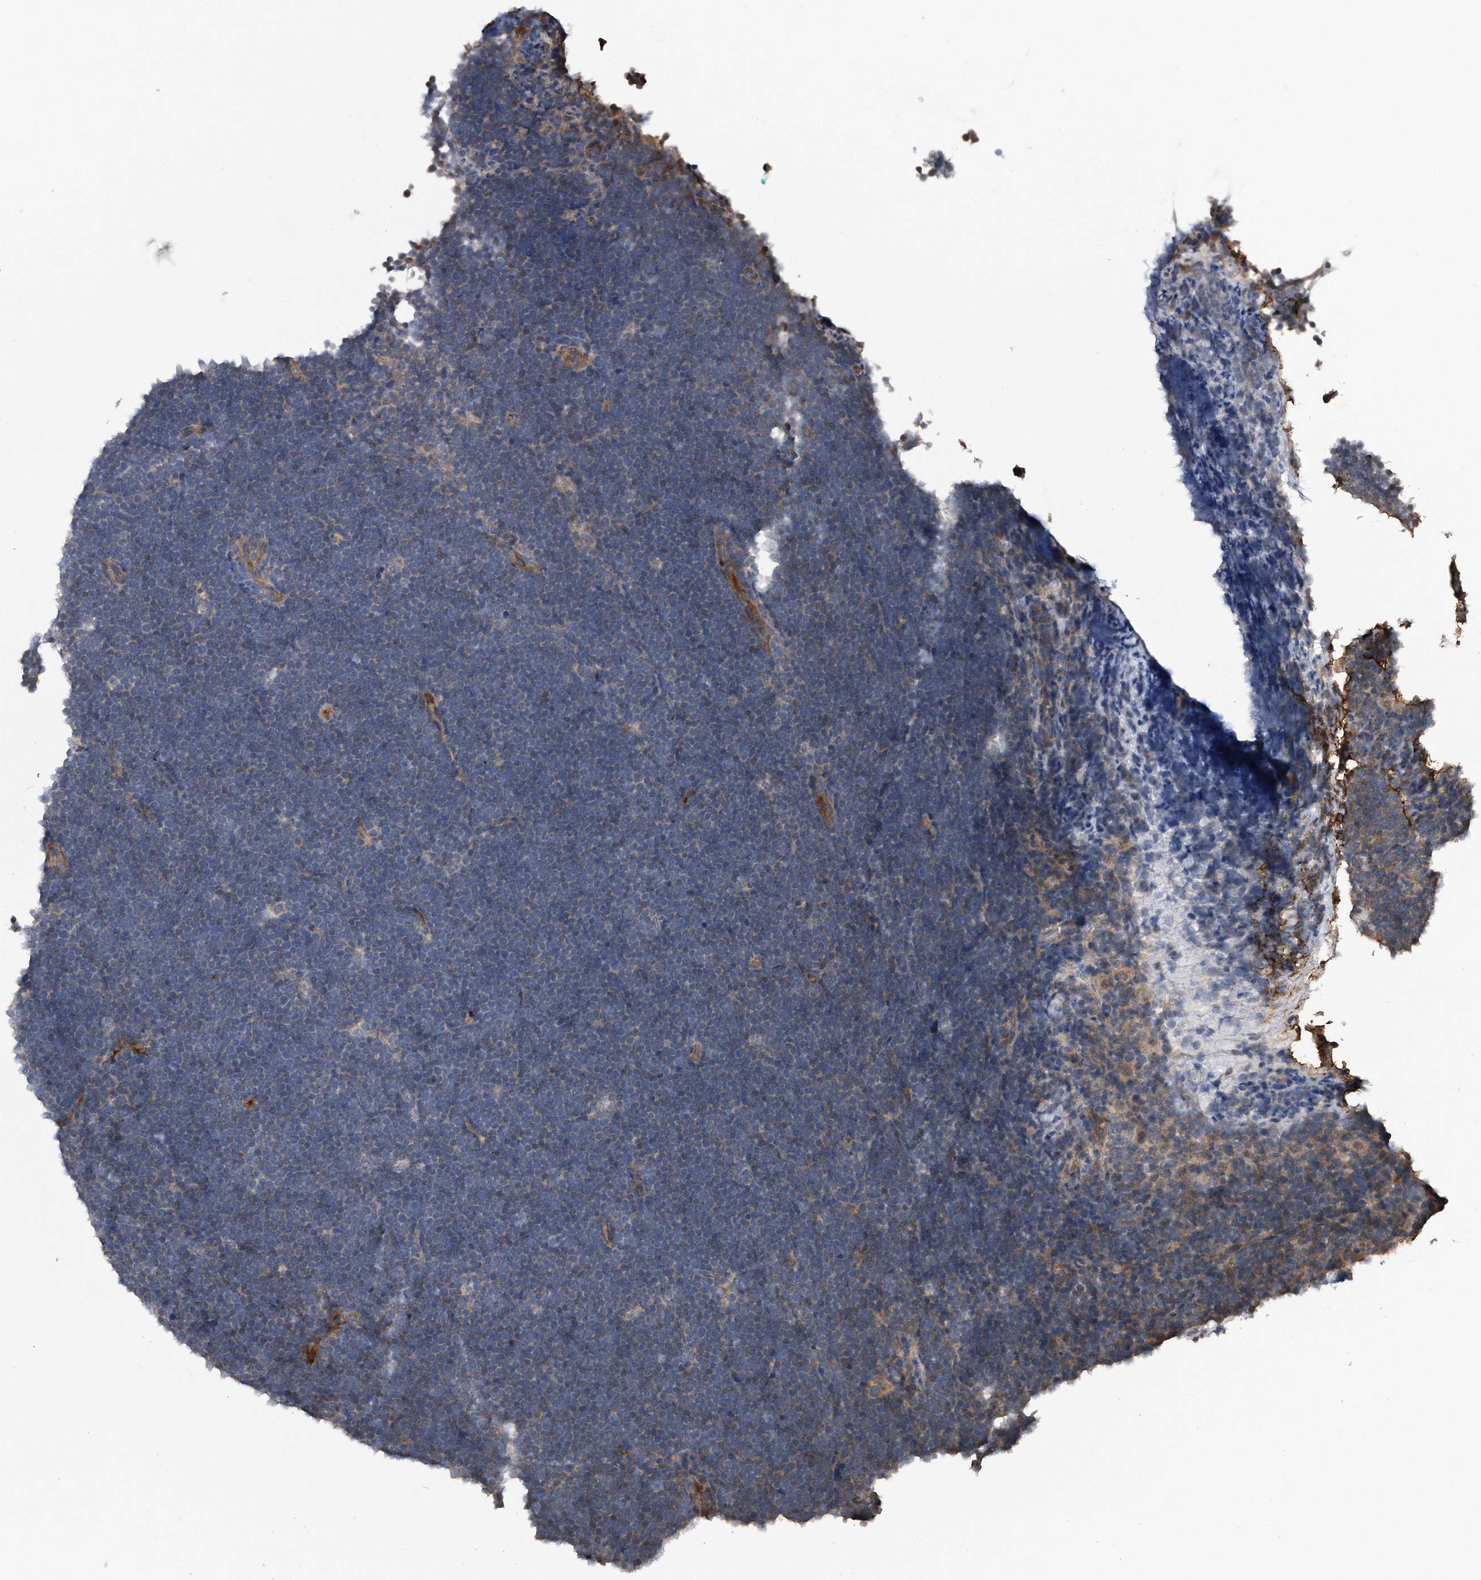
{"staining": {"intensity": "negative", "quantity": "none", "location": "none"}, "tissue": "lymphoma", "cell_type": "Tumor cells", "image_type": "cancer", "snomed": [{"axis": "morphology", "description": "Malignant lymphoma, non-Hodgkin's type, High grade"}, {"axis": "topography", "description": "Lymph node"}], "caption": "IHC image of neoplastic tissue: lymphoma stained with DAB displays no significant protein staining in tumor cells.", "gene": "KCND3", "patient": {"sex": "male", "age": 13}}